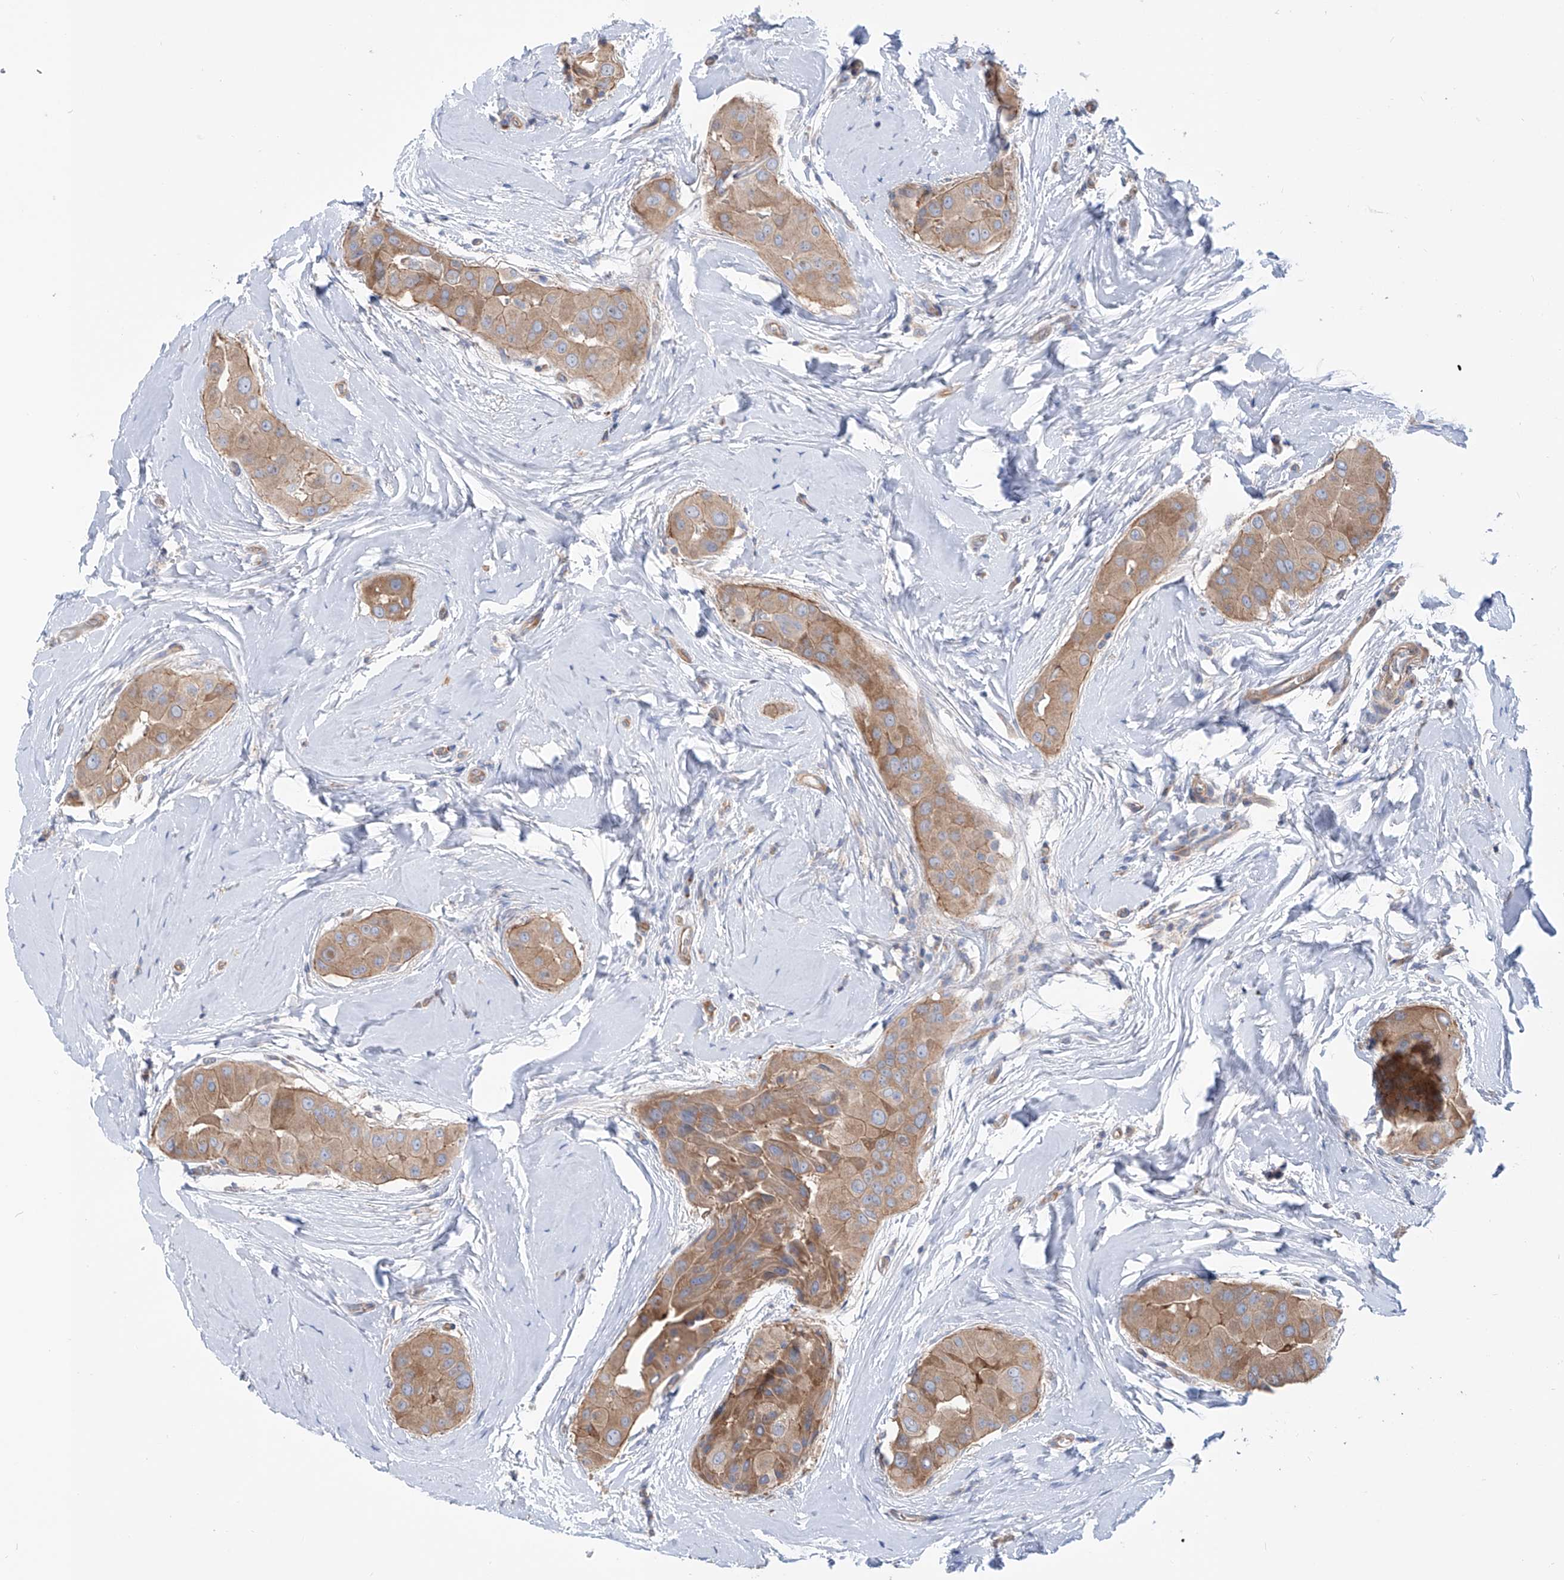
{"staining": {"intensity": "moderate", "quantity": ">75%", "location": "cytoplasmic/membranous"}, "tissue": "thyroid cancer", "cell_type": "Tumor cells", "image_type": "cancer", "snomed": [{"axis": "morphology", "description": "Papillary adenocarcinoma, NOS"}, {"axis": "topography", "description": "Thyroid gland"}], "caption": "Moderate cytoplasmic/membranous protein expression is identified in about >75% of tumor cells in papillary adenocarcinoma (thyroid). Nuclei are stained in blue.", "gene": "TMEM209", "patient": {"sex": "male", "age": 33}}